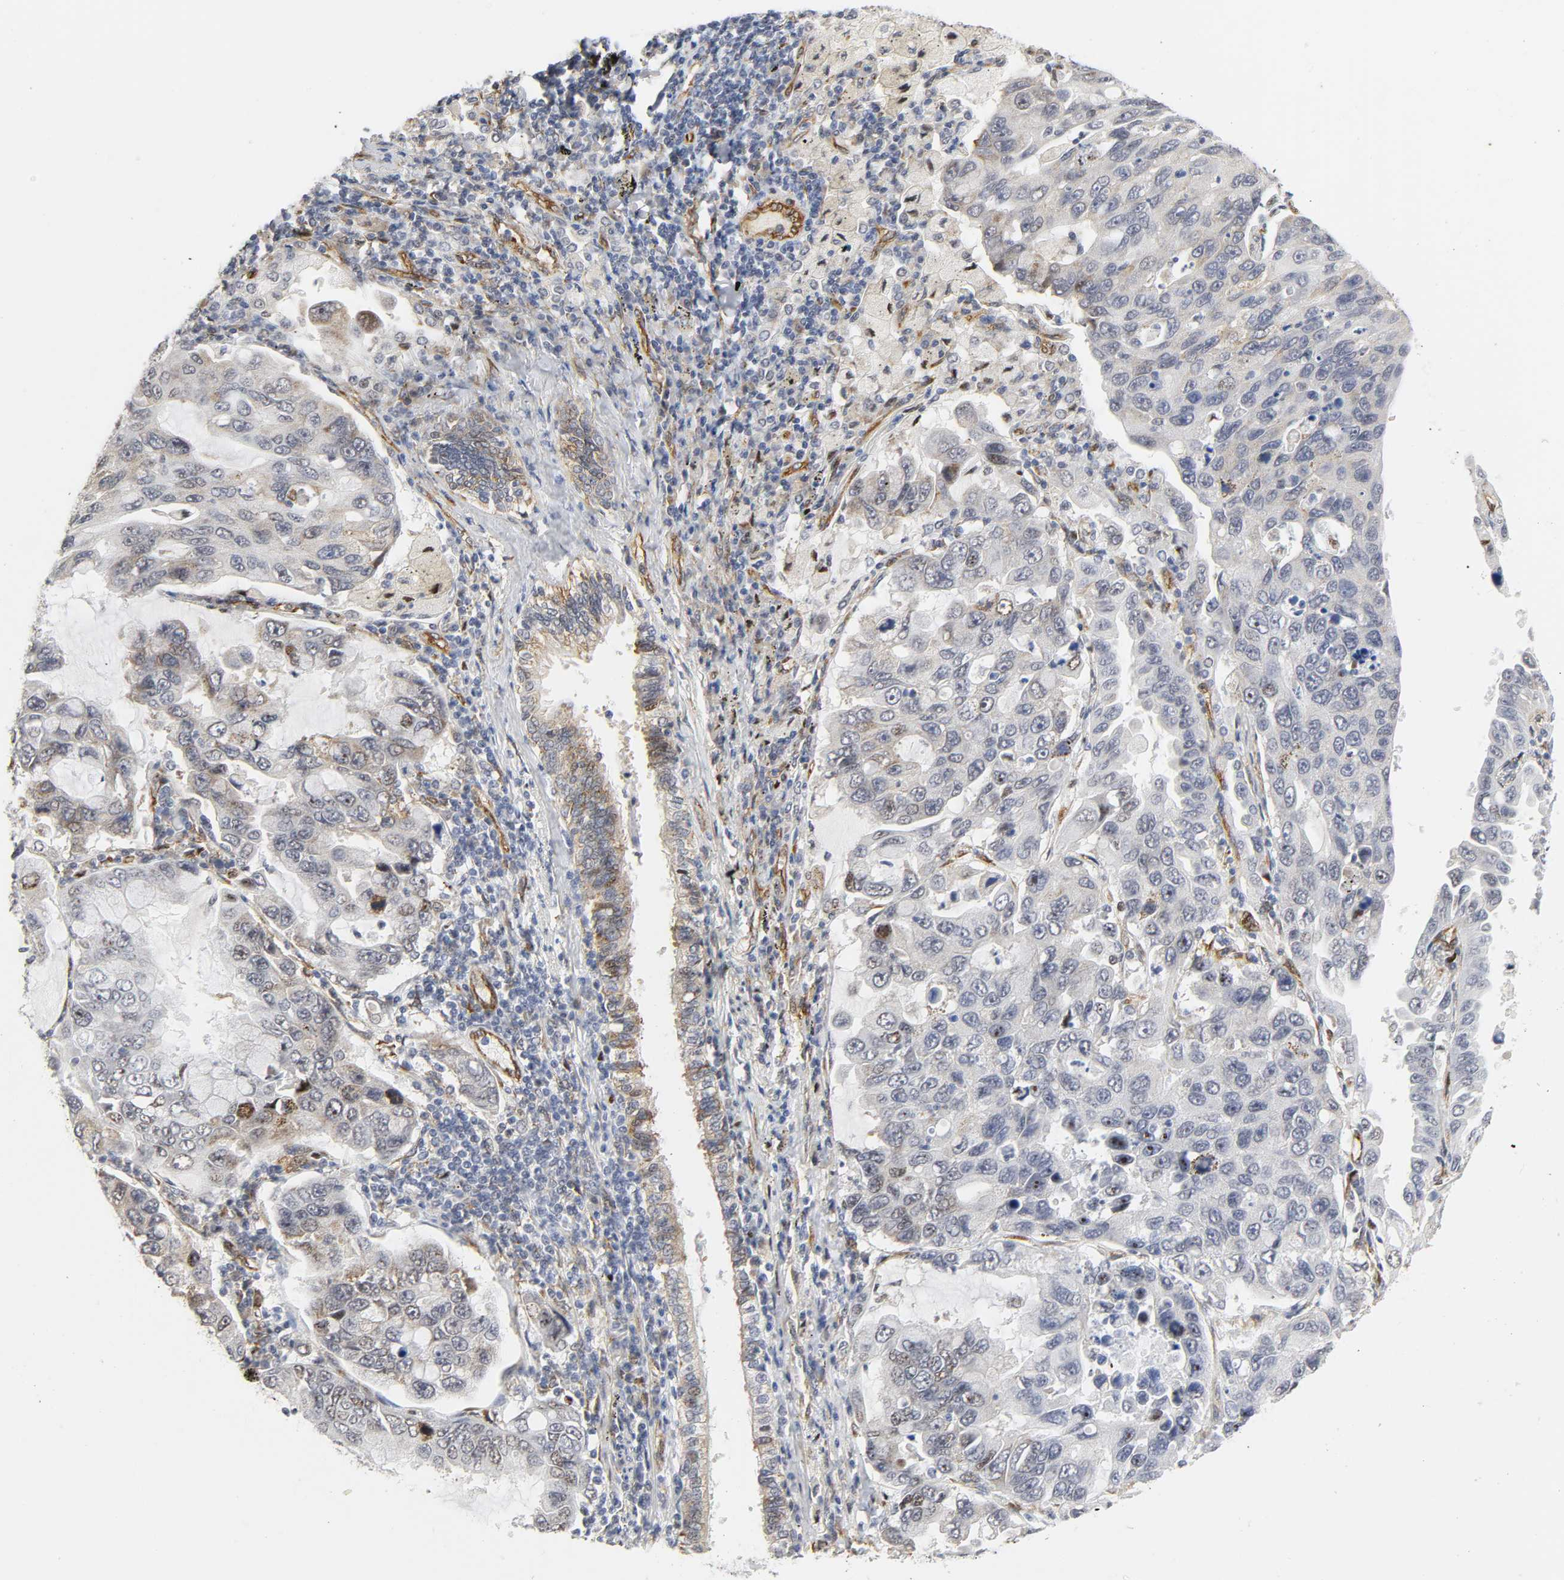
{"staining": {"intensity": "negative", "quantity": "none", "location": "none"}, "tissue": "lung cancer", "cell_type": "Tumor cells", "image_type": "cancer", "snomed": [{"axis": "morphology", "description": "Adenocarcinoma, NOS"}, {"axis": "topography", "description": "Lung"}], "caption": "Immunohistochemistry (IHC) of lung adenocarcinoma exhibits no staining in tumor cells. The staining was performed using DAB (3,3'-diaminobenzidine) to visualize the protein expression in brown, while the nuclei were stained in blue with hematoxylin (Magnification: 20x).", "gene": "DOCK1", "patient": {"sex": "male", "age": 64}}